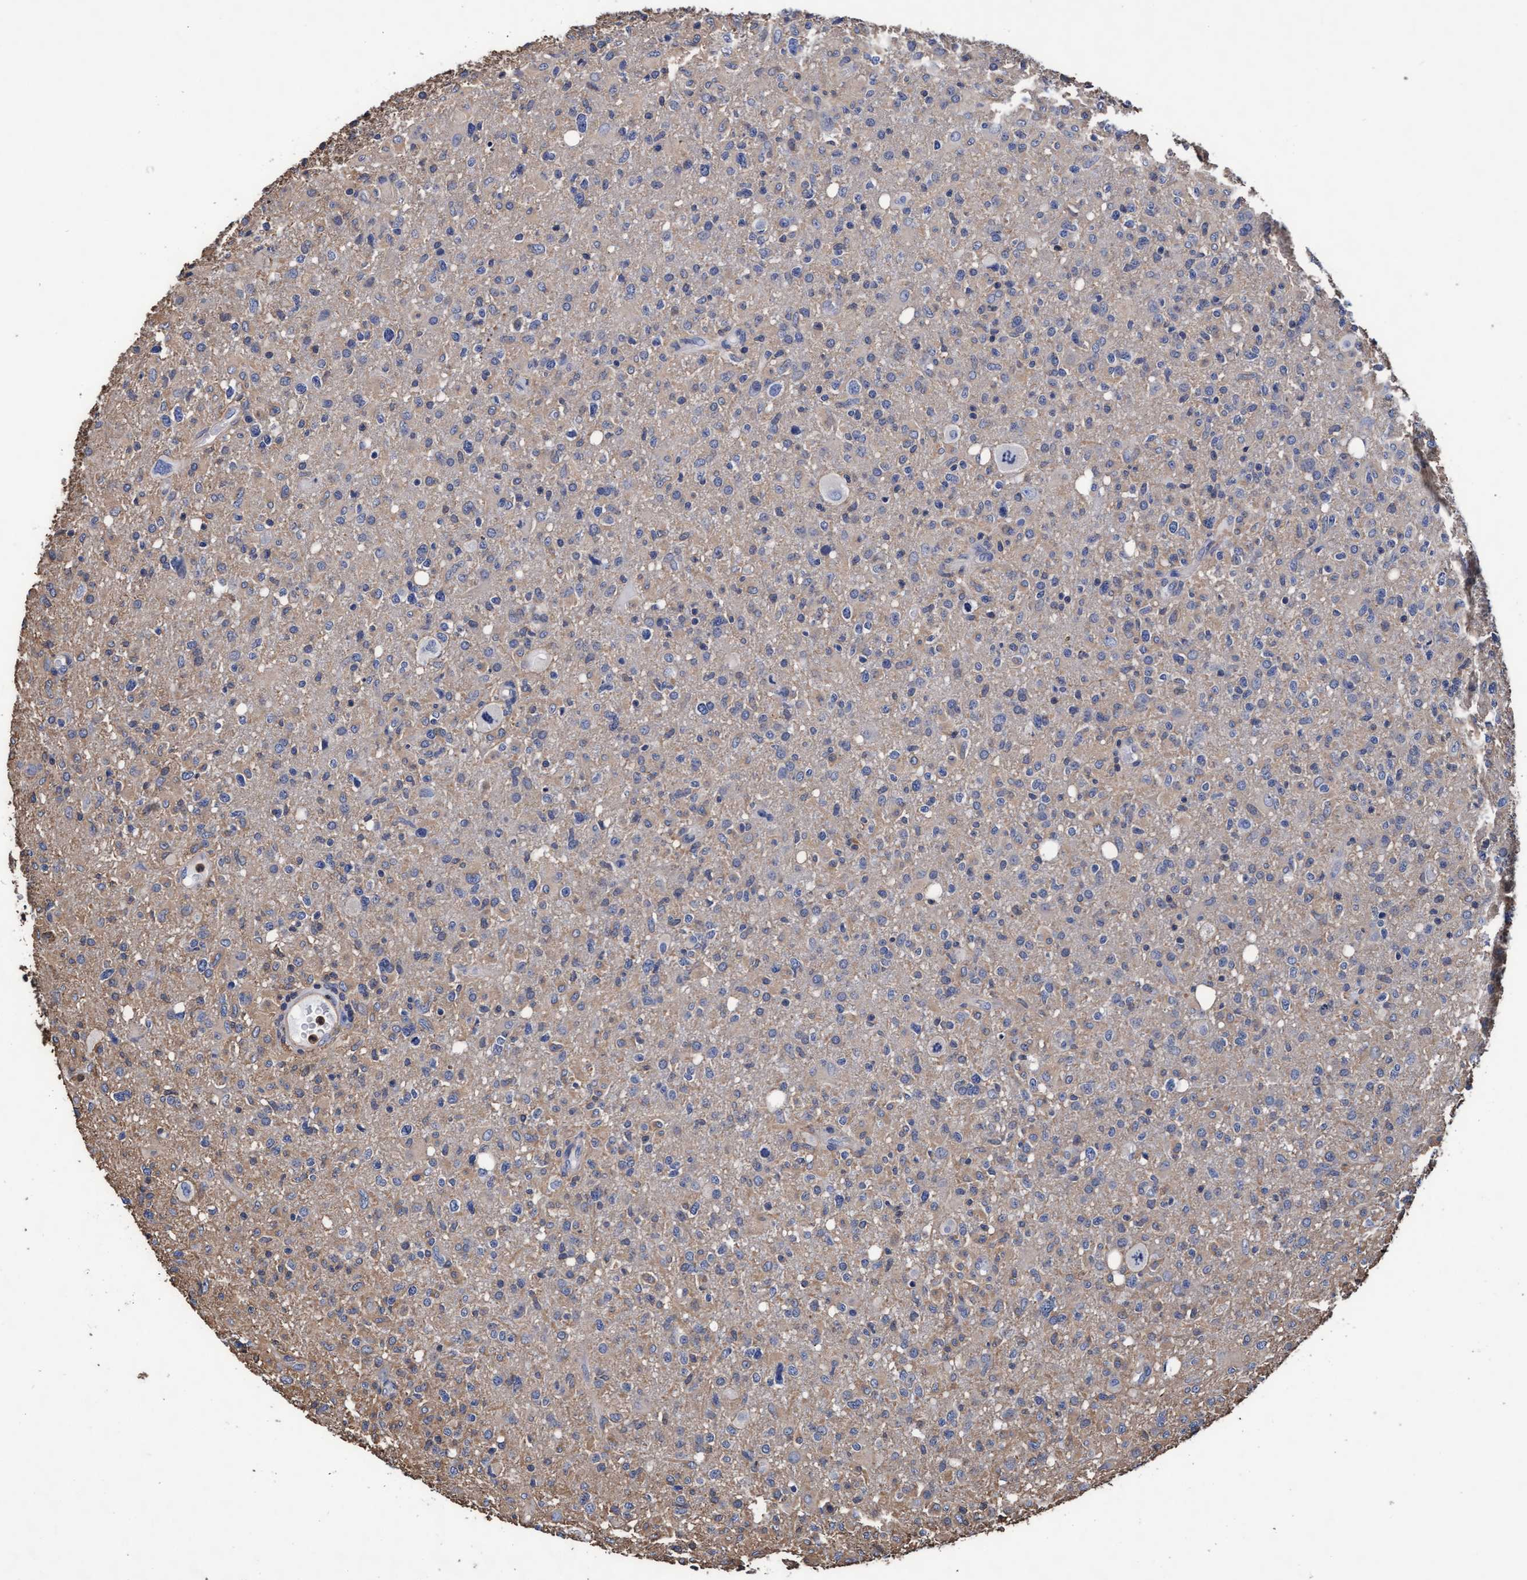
{"staining": {"intensity": "negative", "quantity": "none", "location": "none"}, "tissue": "glioma", "cell_type": "Tumor cells", "image_type": "cancer", "snomed": [{"axis": "morphology", "description": "Glioma, malignant, High grade"}, {"axis": "topography", "description": "Brain"}], "caption": "Tumor cells are negative for protein expression in human malignant glioma (high-grade).", "gene": "GRHPR", "patient": {"sex": "female", "age": 57}}